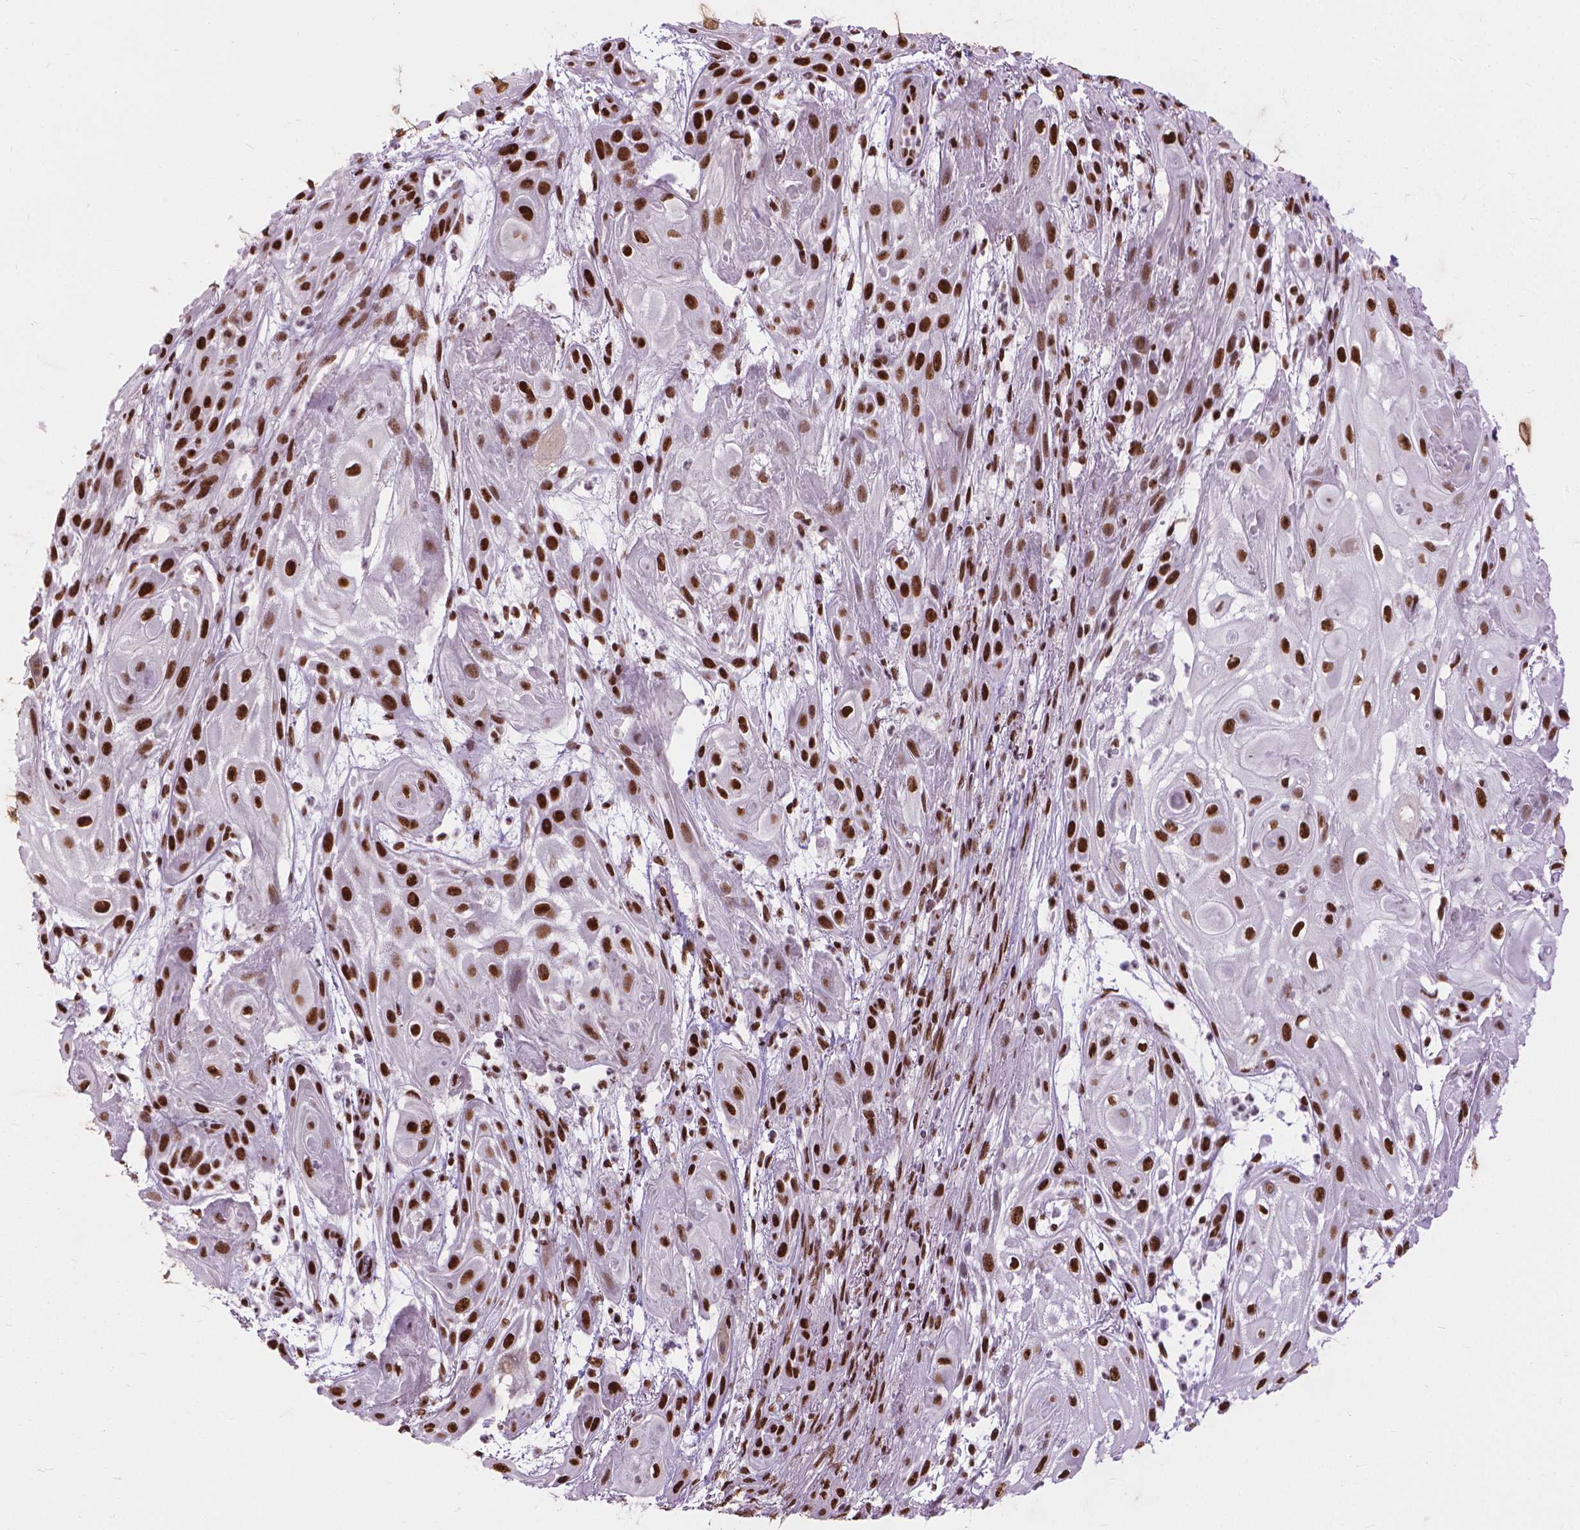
{"staining": {"intensity": "strong", "quantity": ">75%", "location": "nuclear"}, "tissue": "skin cancer", "cell_type": "Tumor cells", "image_type": "cancer", "snomed": [{"axis": "morphology", "description": "Squamous cell carcinoma, NOS"}, {"axis": "topography", "description": "Skin"}], "caption": "IHC of human skin squamous cell carcinoma exhibits high levels of strong nuclear staining in approximately >75% of tumor cells. The staining is performed using DAB (3,3'-diaminobenzidine) brown chromogen to label protein expression. The nuclei are counter-stained blue using hematoxylin.", "gene": "AKAP8", "patient": {"sex": "male", "age": 62}}